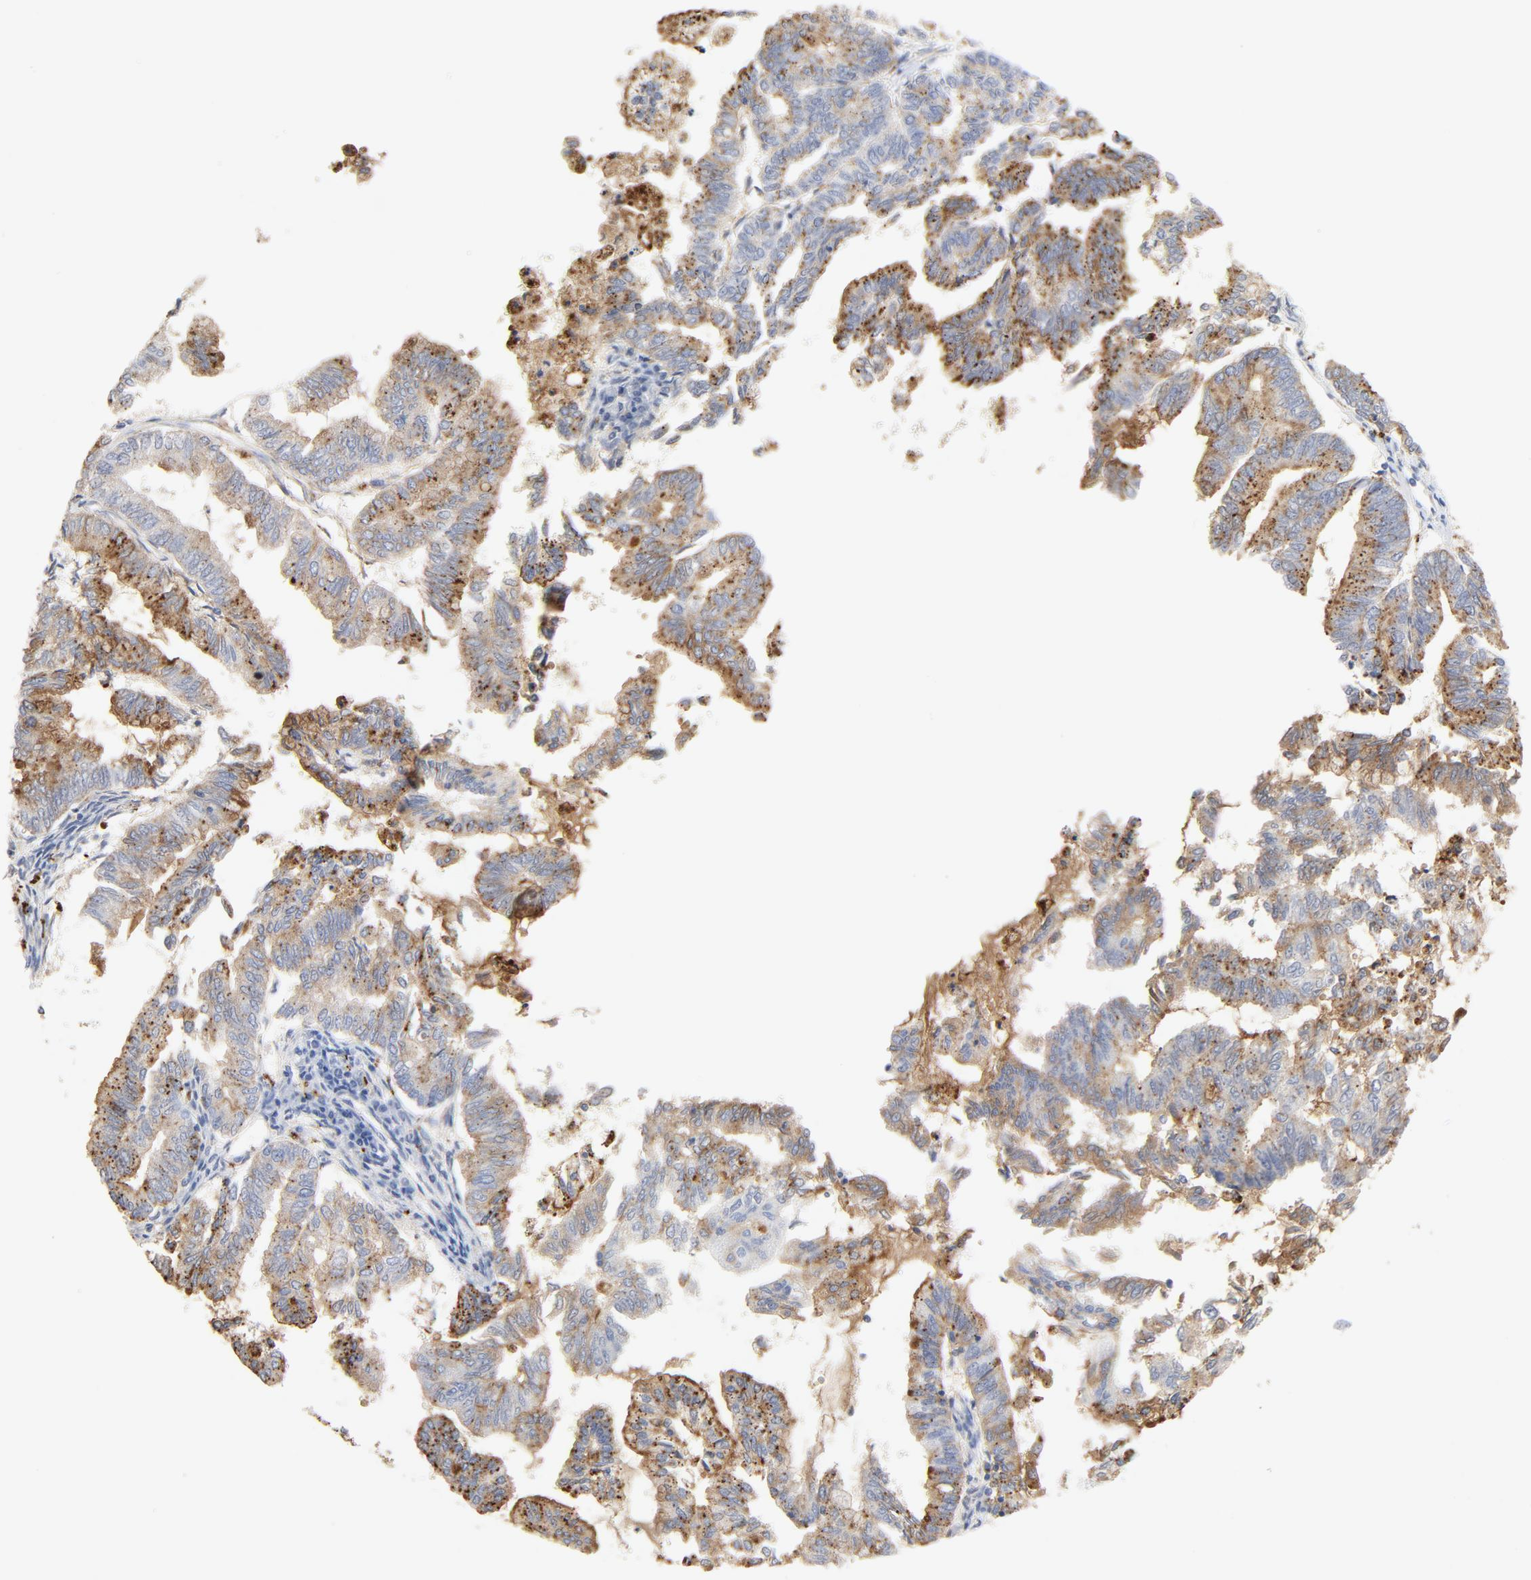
{"staining": {"intensity": "moderate", "quantity": "25%-75%", "location": "cytoplasmic/membranous"}, "tissue": "endometrial cancer", "cell_type": "Tumor cells", "image_type": "cancer", "snomed": [{"axis": "morphology", "description": "Adenocarcinoma, NOS"}, {"axis": "topography", "description": "Endometrium"}], "caption": "Immunohistochemical staining of adenocarcinoma (endometrial) displays medium levels of moderate cytoplasmic/membranous protein staining in approximately 25%-75% of tumor cells.", "gene": "MAGEB17", "patient": {"sex": "female", "age": 79}}